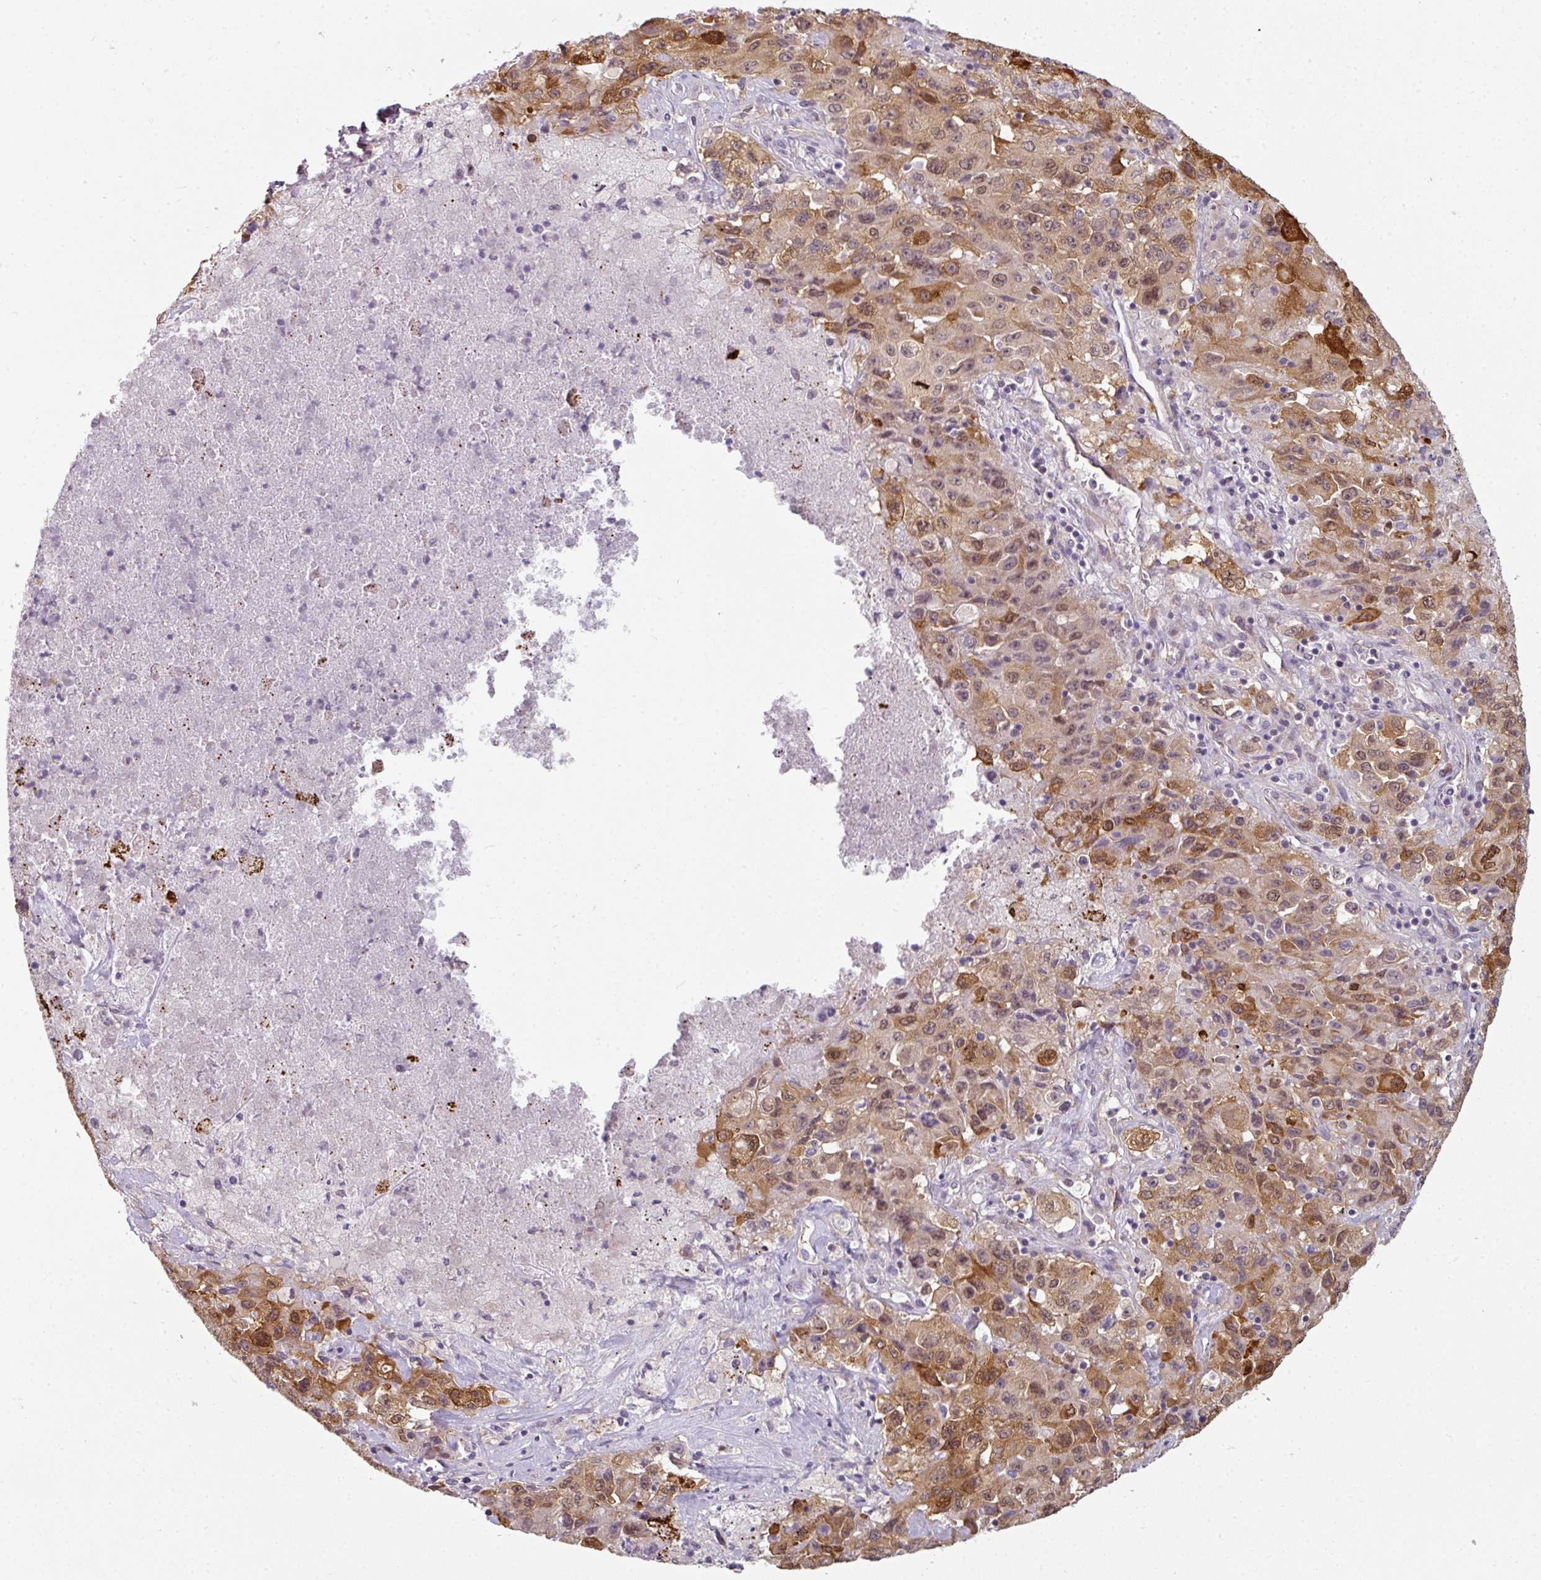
{"staining": {"intensity": "moderate", "quantity": ">75%", "location": "cytoplasmic/membranous,nuclear"}, "tissue": "lung cancer", "cell_type": "Tumor cells", "image_type": "cancer", "snomed": [{"axis": "morphology", "description": "Squamous cell carcinoma, NOS"}, {"axis": "topography", "description": "Lung"}], "caption": "The histopathology image shows a brown stain indicating the presence of a protein in the cytoplasmic/membranous and nuclear of tumor cells in lung squamous cell carcinoma.", "gene": "C19orf33", "patient": {"sex": "male", "age": 63}}